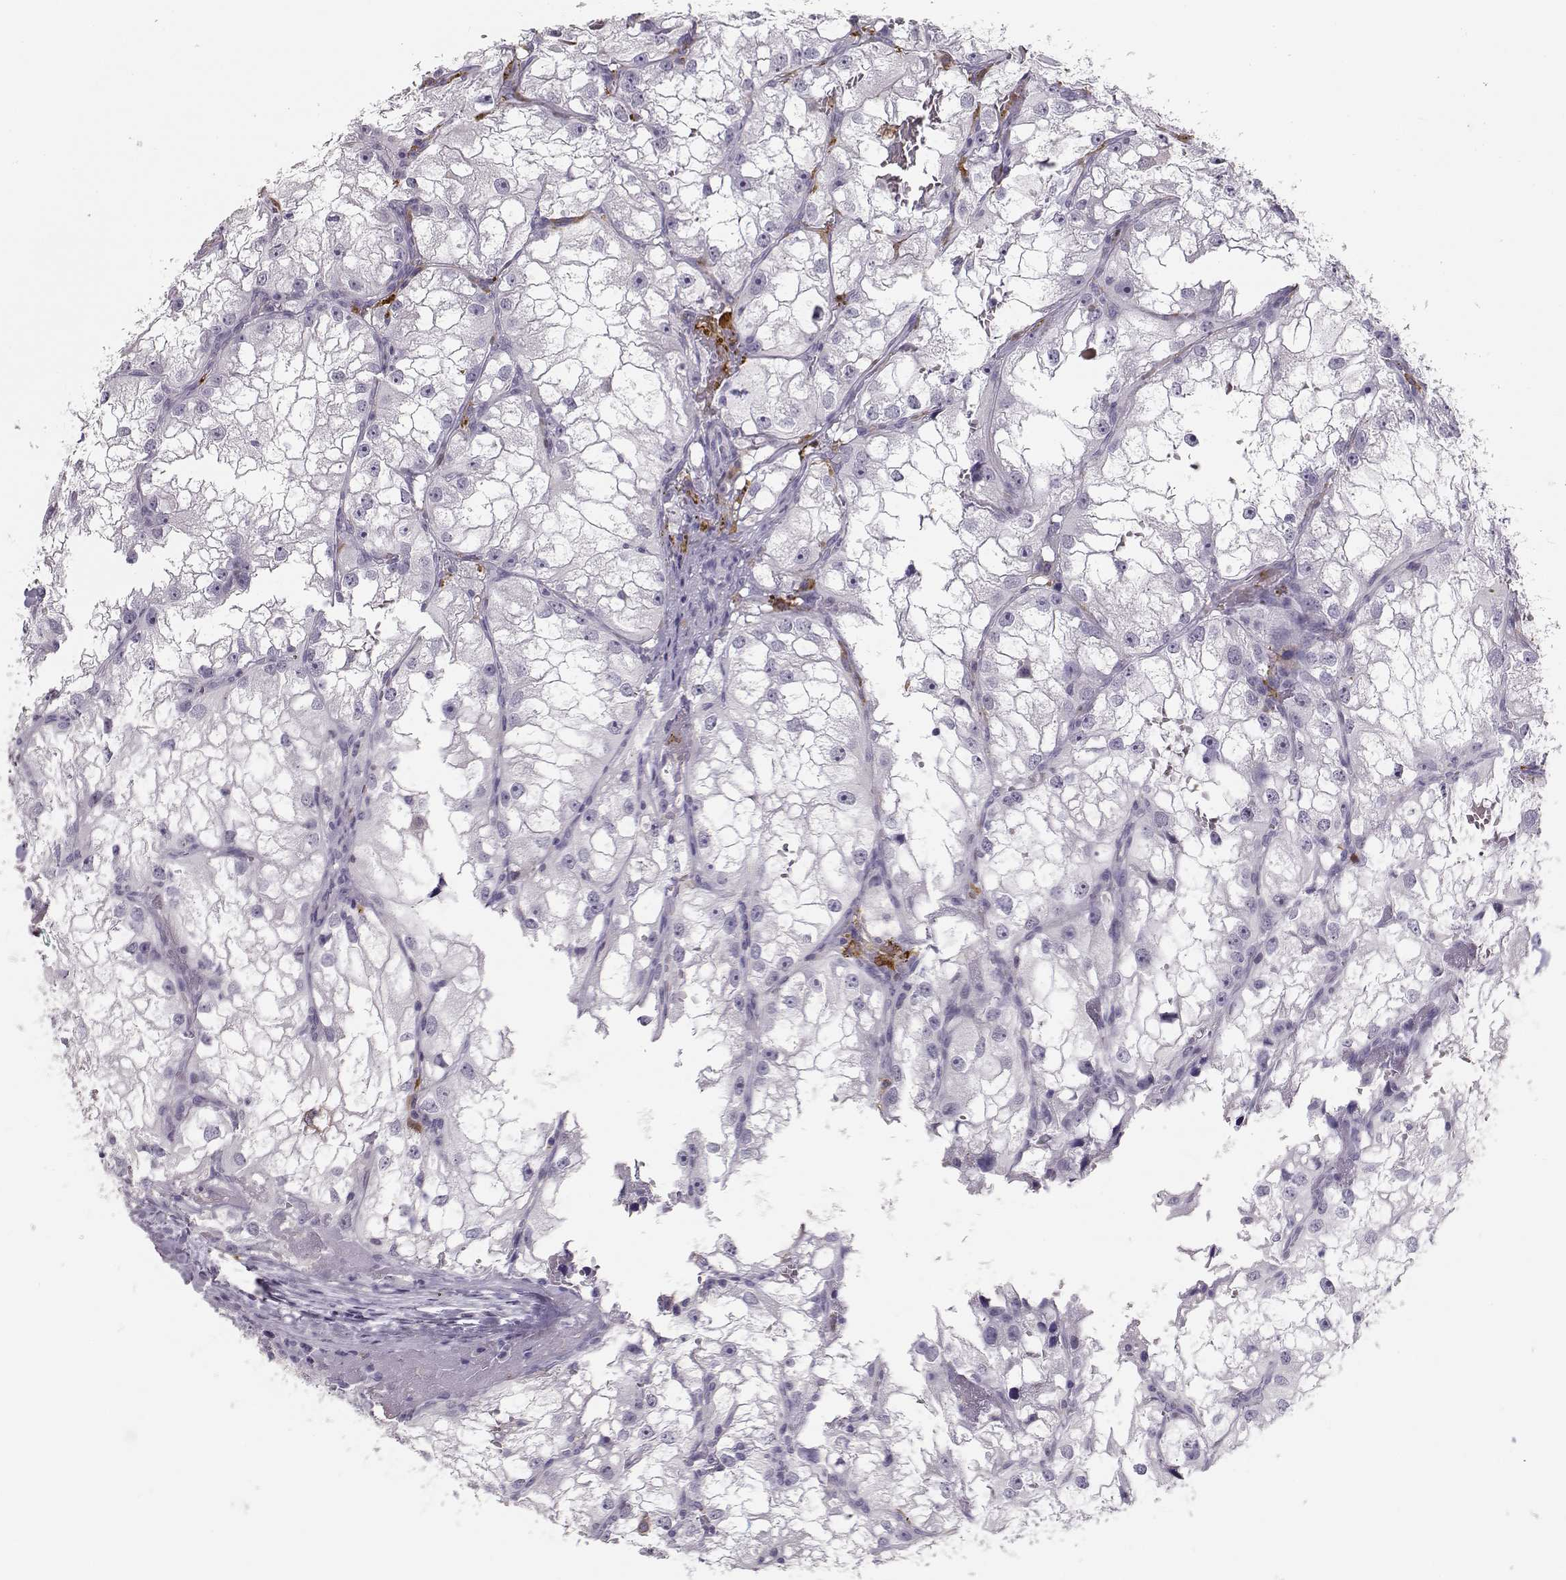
{"staining": {"intensity": "negative", "quantity": "none", "location": "none"}, "tissue": "renal cancer", "cell_type": "Tumor cells", "image_type": "cancer", "snomed": [{"axis": "morphology", "description": "Adenocarcinoma, NOS"}, {"axis": "topography", "description": "Kidney"}], "caption": "Immunohistochemistry (IHC) histopathology image of neoplastic tissue: renal cancer (adenocarcinoma) stained with DAB (3,3'-diaminobenzidine) displays no significant protein expression in tumor cells. Brightfield microscopy of immunohistochemistry stained with DAB (brown) and hematoxylin (blue), captured at high magnification.", "gene": "NUTM1", "patient": {"sex": "male", "age": 59}}